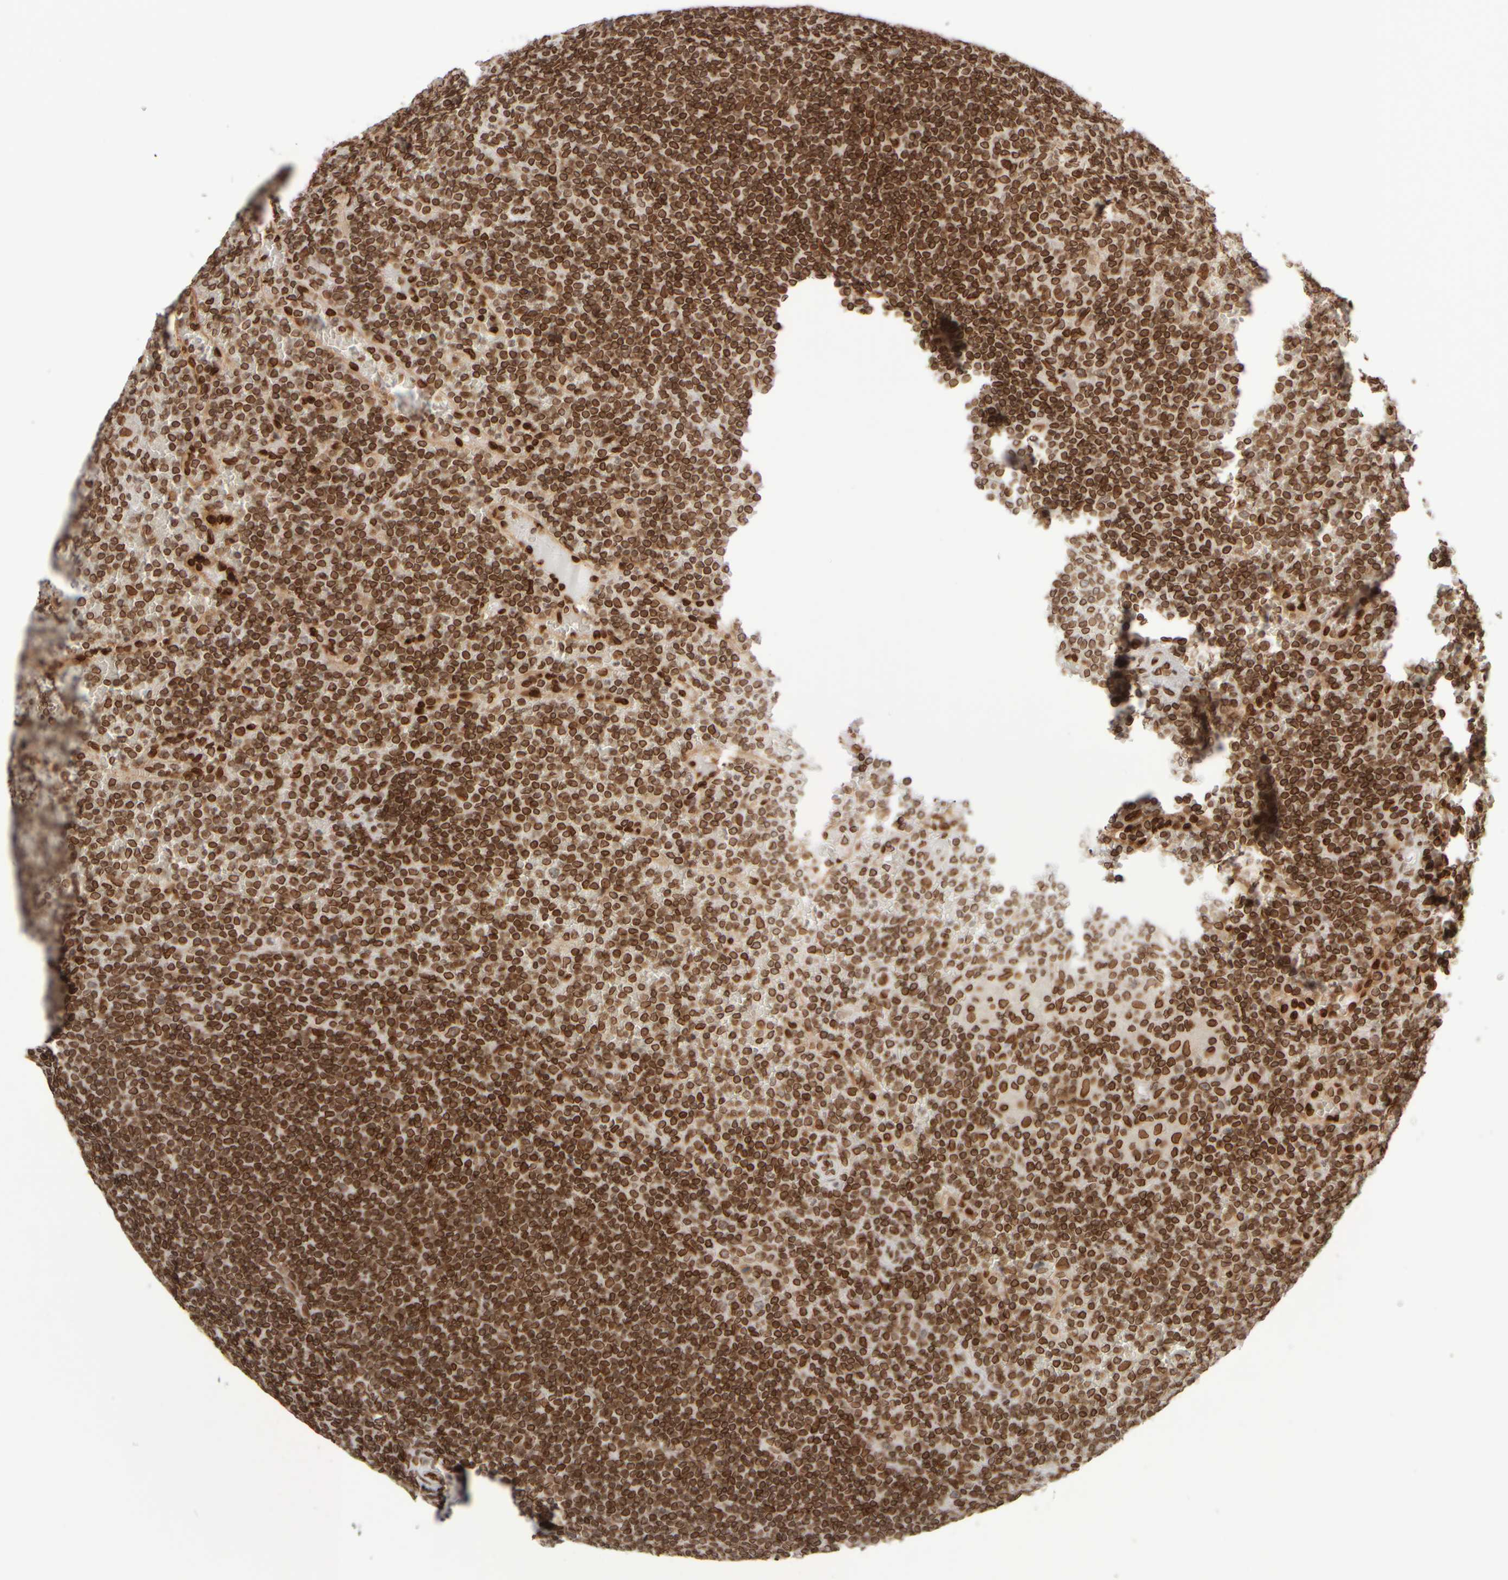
{"staining": {"intensity": "strong", "quantity": ">75%", "location": "cytoplasmic/membranous,nuclear"}, "tissue": "lymphoma", "cell_type": "Tumor cells", "image_type": "cancer", "snomed": [{"axis": "morphology", "description": "Malignant lymphoma, non-Hodgkin's type, Low grade"}, {"axis": "topography", "description": "Spleen"}], "caption": "High-magnification brightfield microscopy of lymphoma stained with DAB (3,3'-diaminobenzidine) (brown) and counterstained with hematoxylin (blue). tumor cells exhibit strong cytoplasmic/membranous and nuclear staining is present in about>75% of cells.", "gene": "ZC3HC1", "patient": {"sex": "female", "age": 19}}